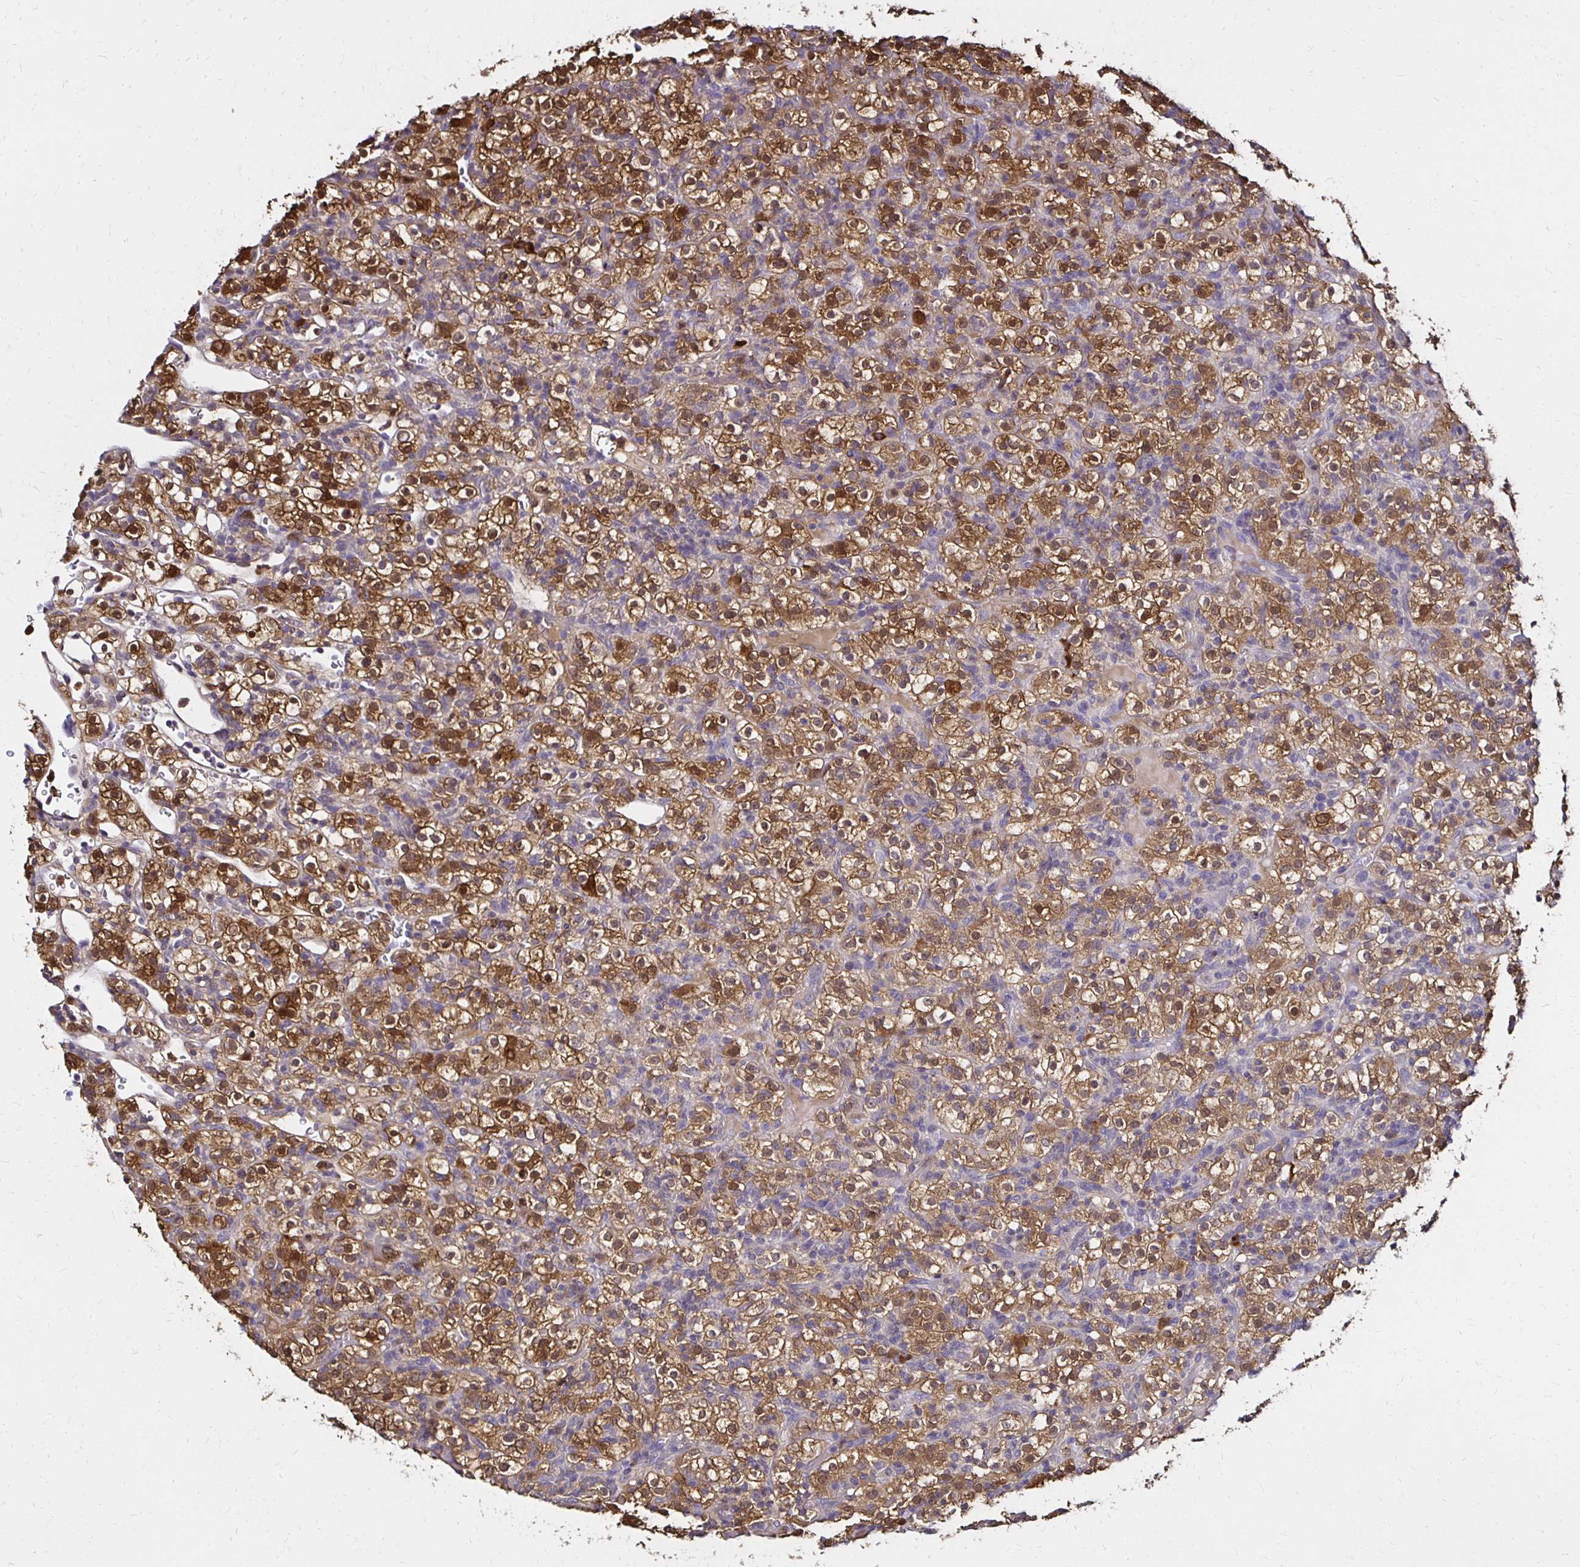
{"staining": {"intensity": "moderate", "quantity": ">75%", "location": "cytoplasmic/membranous,nuclear"}, "tissue": "renal cancer", "cell_type": "Tumor cells", "image_type": "cancer", "snomed": [{"axis": "morphology", "description": "Normal tissue, NOS"}, {"axis": "morphology", "description": "Adenocarcinoma, NOS"}, {"axis": "topography", "description": "Kidney"}], "caption": "Tumor cells exhibit medium levels of moderate cytoplasmic/membranous and nuclear positivity in about >75% of cells in human renal adenocarcinoma.", "gene": "TXN", "patient": {"sex": "female", "age": 72}}